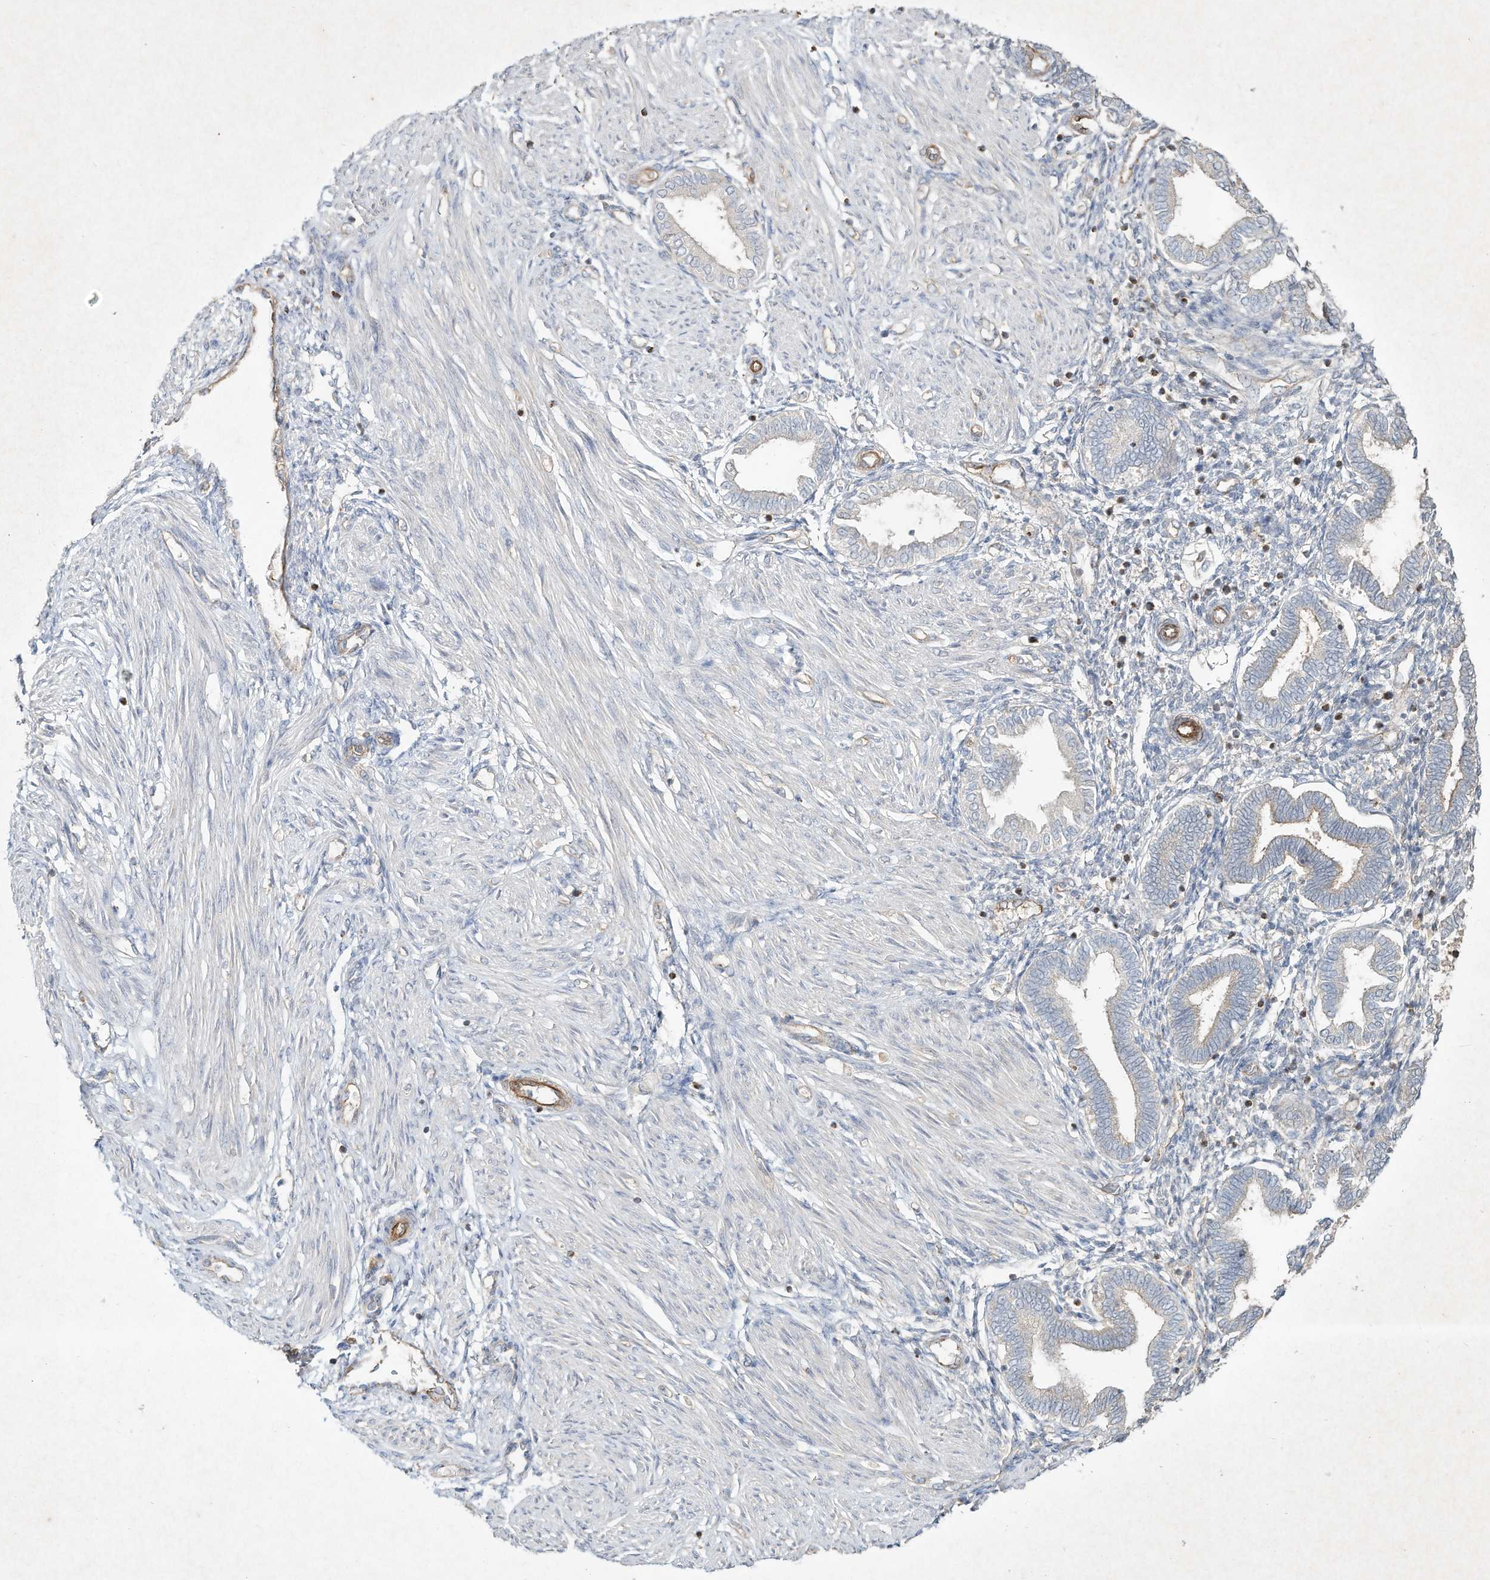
{"staining": {"intensity": "negative", "quantity": "none", "location": "none"}, "tissue": "endometrium", "cell_type": "Cells in endometrial stroma", "image_type": "normal", "snomed": [{"axis": "morphology", "description": "Normal tissue, NOS"}, {"axis": "topography", "description": "Endometrium"}], "caption": "This photomicrograph is of unremarkable endometrium stained with immunohistochemistry to label a protein in brown with the nuclei are counter-stained blue. There is no staining in cells in endometrial stroma.", "gene": "HTR5A", "patient": {"sex": "female", "age": 53}}